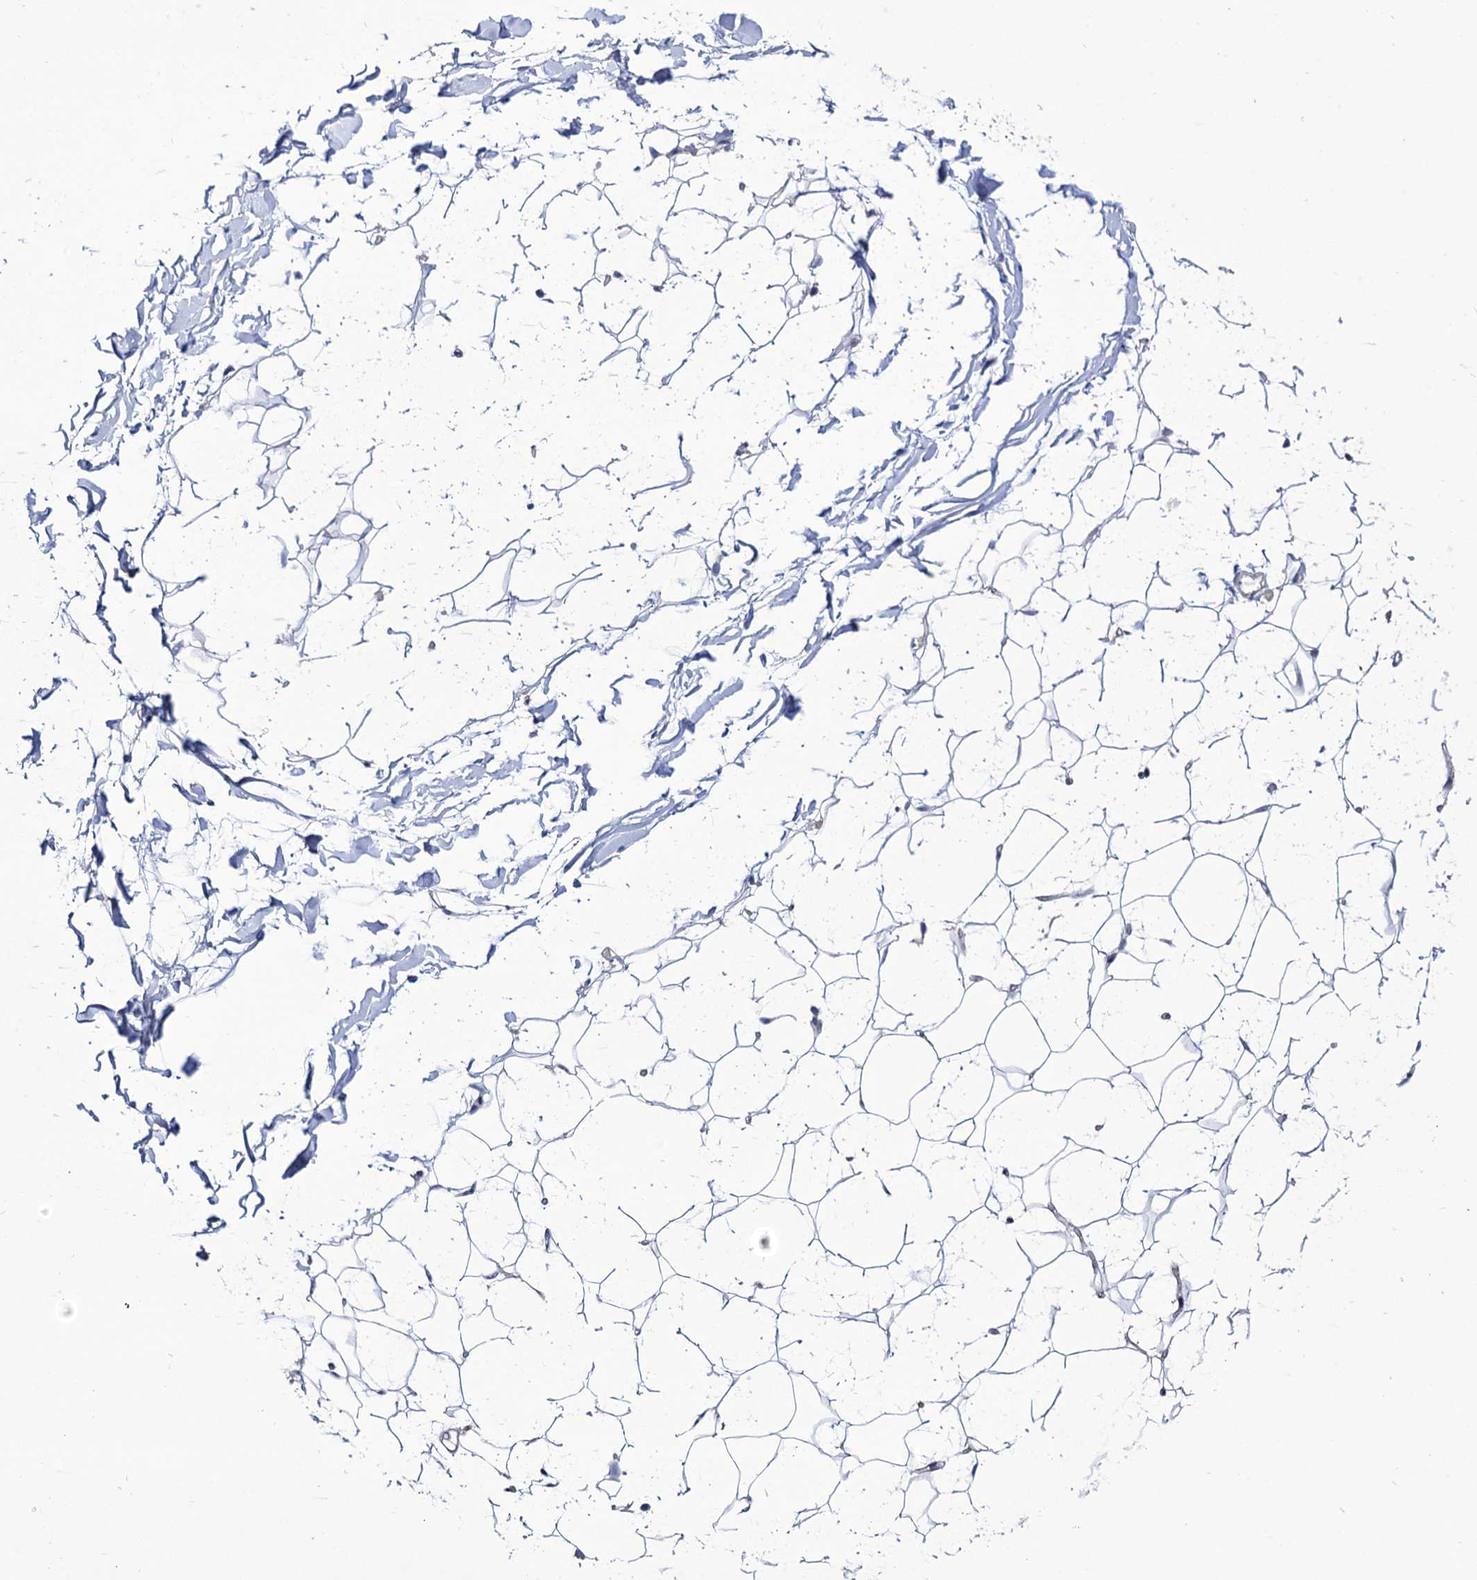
{"staining": {"intensity": "negative", "quantity": "none", "location": "none"}, "tissue": "adipose tissue", "cell_type": "Adipocytes", "image_type": "normal", "snomed": [{"axis": "morphology", "description": "Normal tissue, NOS"}, {"axis": "topography", "description": "Breast"}], "caption": "This is an immunohistochemistry (IHC) photomicrograph of unremarkable adipose tissue. There is no positivity in adipocytes.", "gene": "SEC24A", "patient": {"sex": "female", "age": 26}}